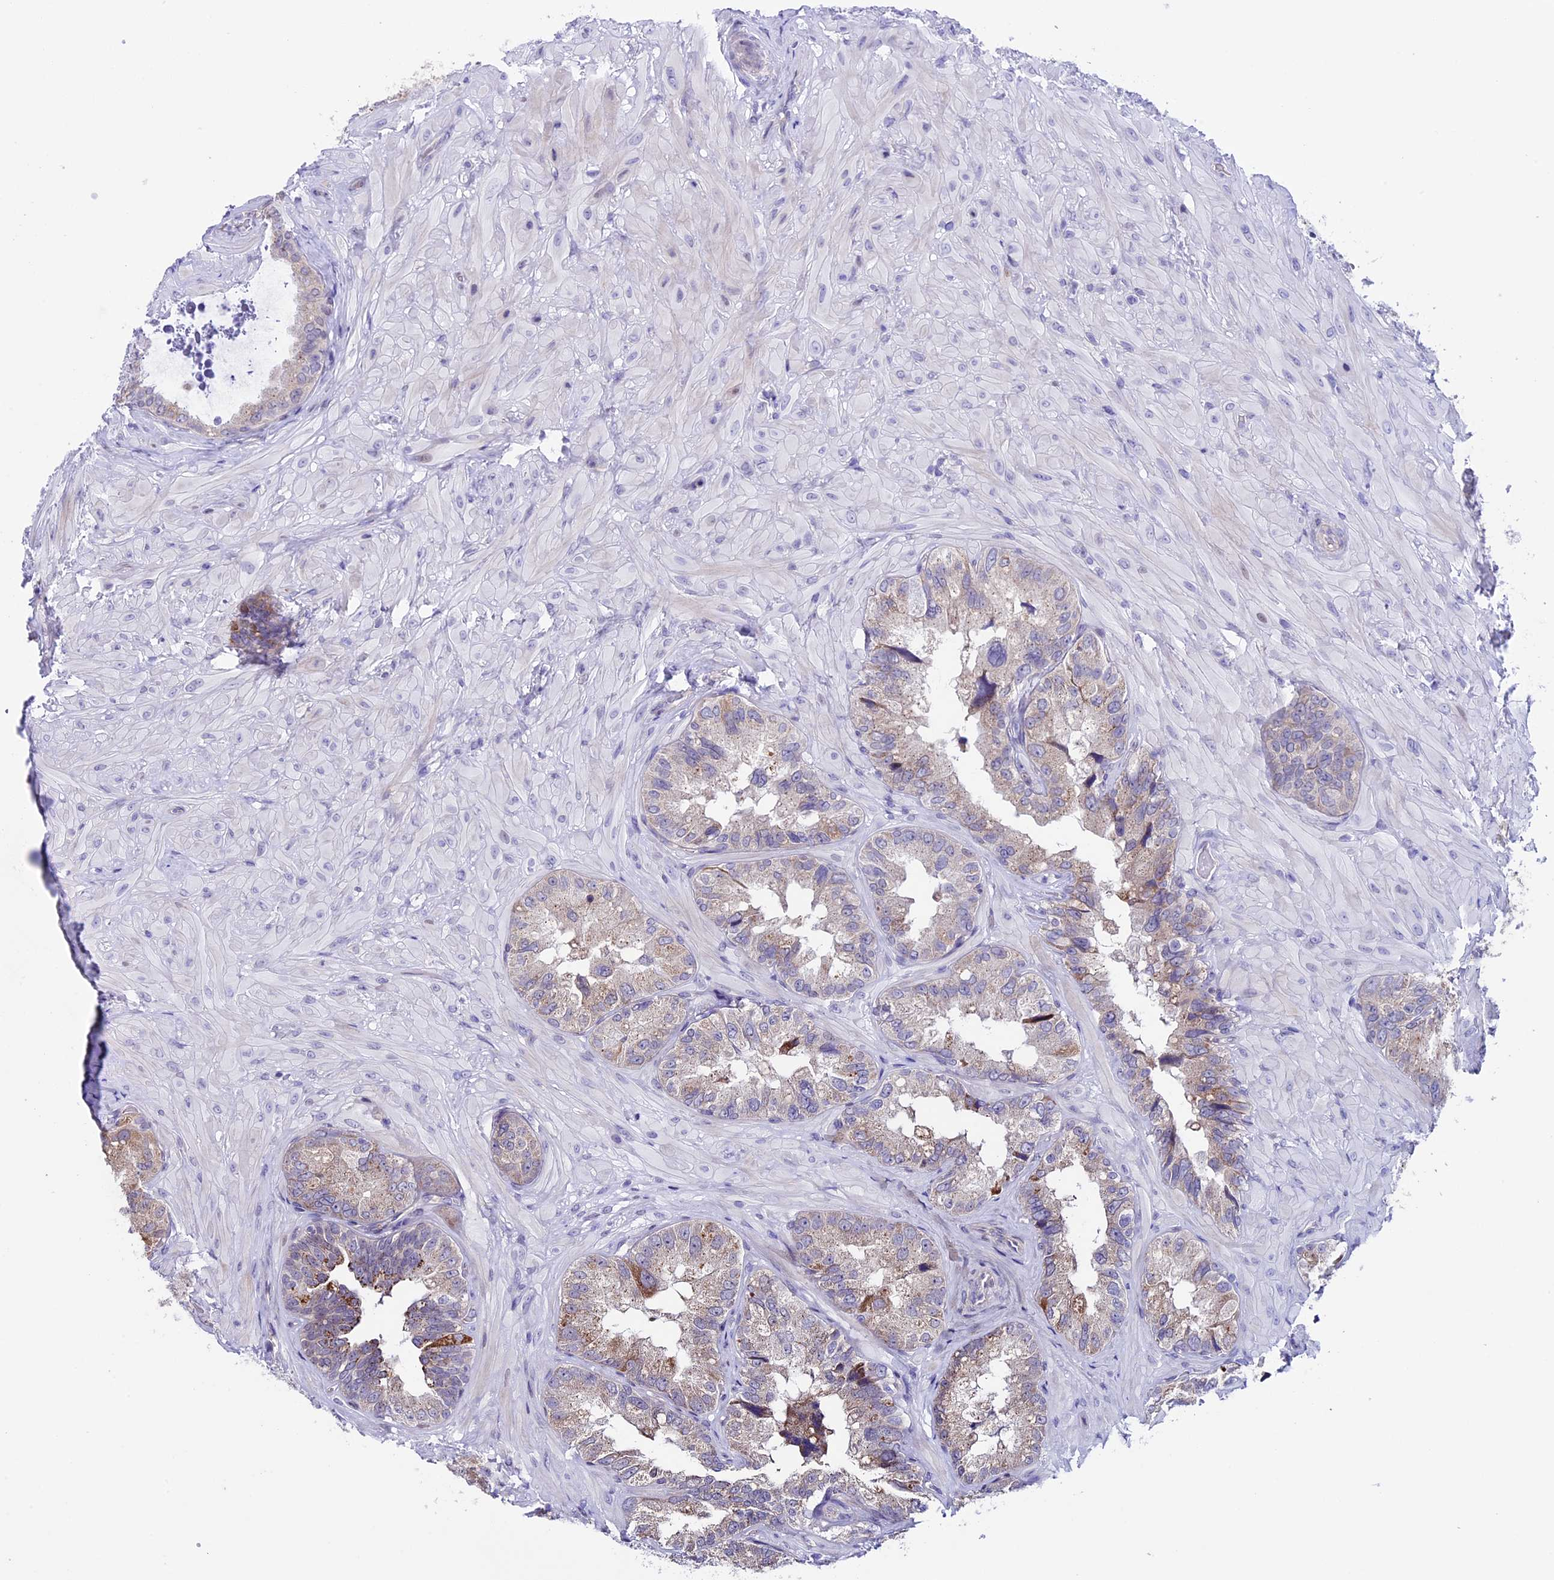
{"staining": {"intensity": "moderate", "quantity": "25%-75%", "location": "cytoplasmic/membranous"}, "tissue": "seminal vesicle", "cell_type": "Glandular cells", "image_type": "normal", "snomed": [{"axis": "morphology", "description": "Normal tissue, NOS"}, {"axis": "topography", "description": "Seminal veicle"}, {"axis": "topography", "description": "Peripheral nerve tissue"}], "caption": "A high-resolution photomicrograph shows IHC staining of benign seminal vesicle, which demonstrates moderate cytoplasmic/membranous expression in approximately 25%-75% of glandular cells.", "gene": "TMEM171", "patient": {"sex": "male", "age": 67}}